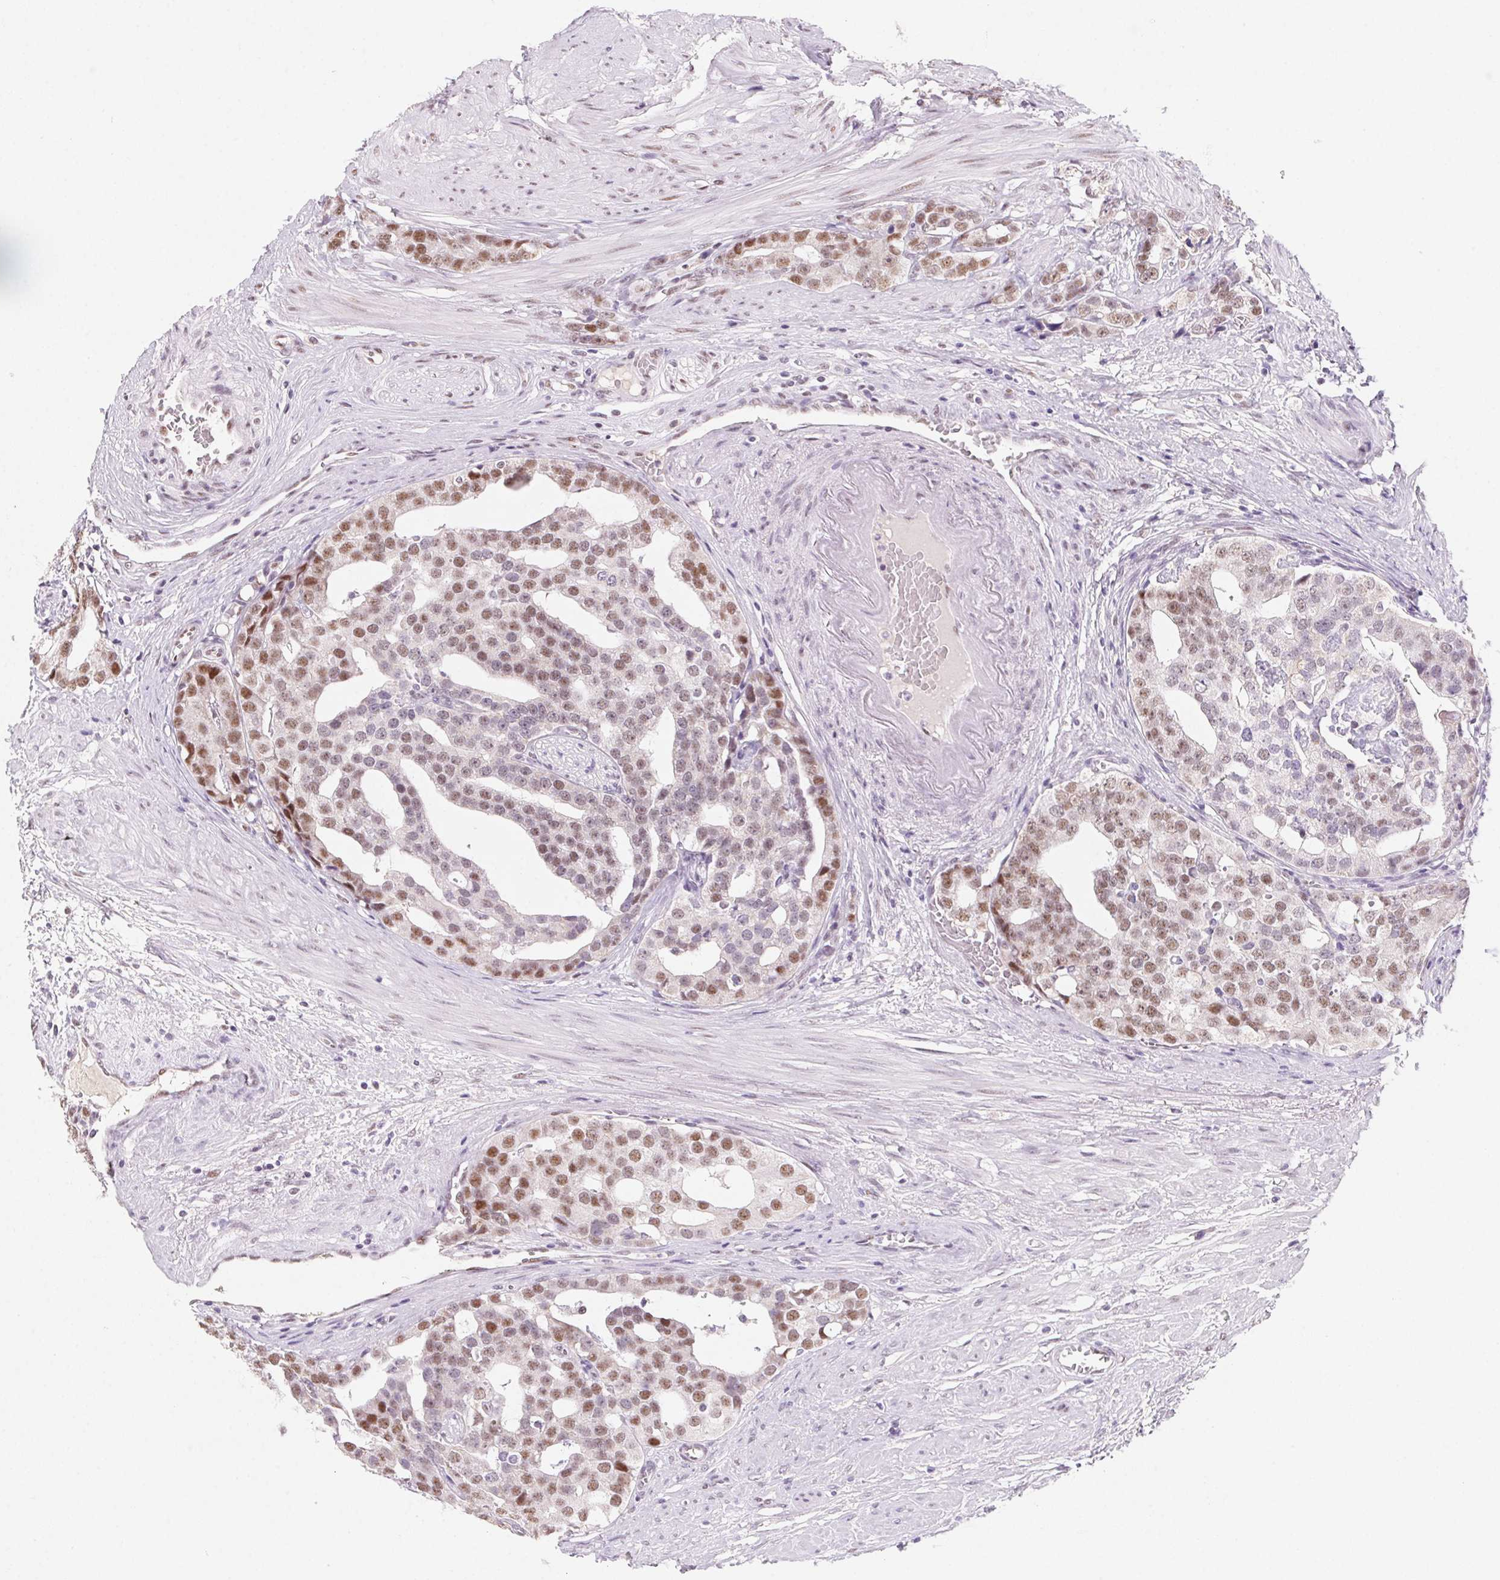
{"staining": {"intensity": "moderate", "quantity": "25%-75%", "location": "nuclear"}, "tissue": "prostate cancer", "cell_type": "Tumor cells", "image_type": "cancer", "snomed": [{"axis": "morphology", "description": "Adenocarcinoma, High grade"}, {"axis": "topography", "description": "Prostate"}], "caption": "DAB (3,3'-diaminobenzidine) immunohistochemical staining of prostate cancer displays moderate nuclear protein positivity in approximately 25%-75% of tumor cells.", "gene": "DPPA5", "patient": {"sex": "male", "age": 71}}